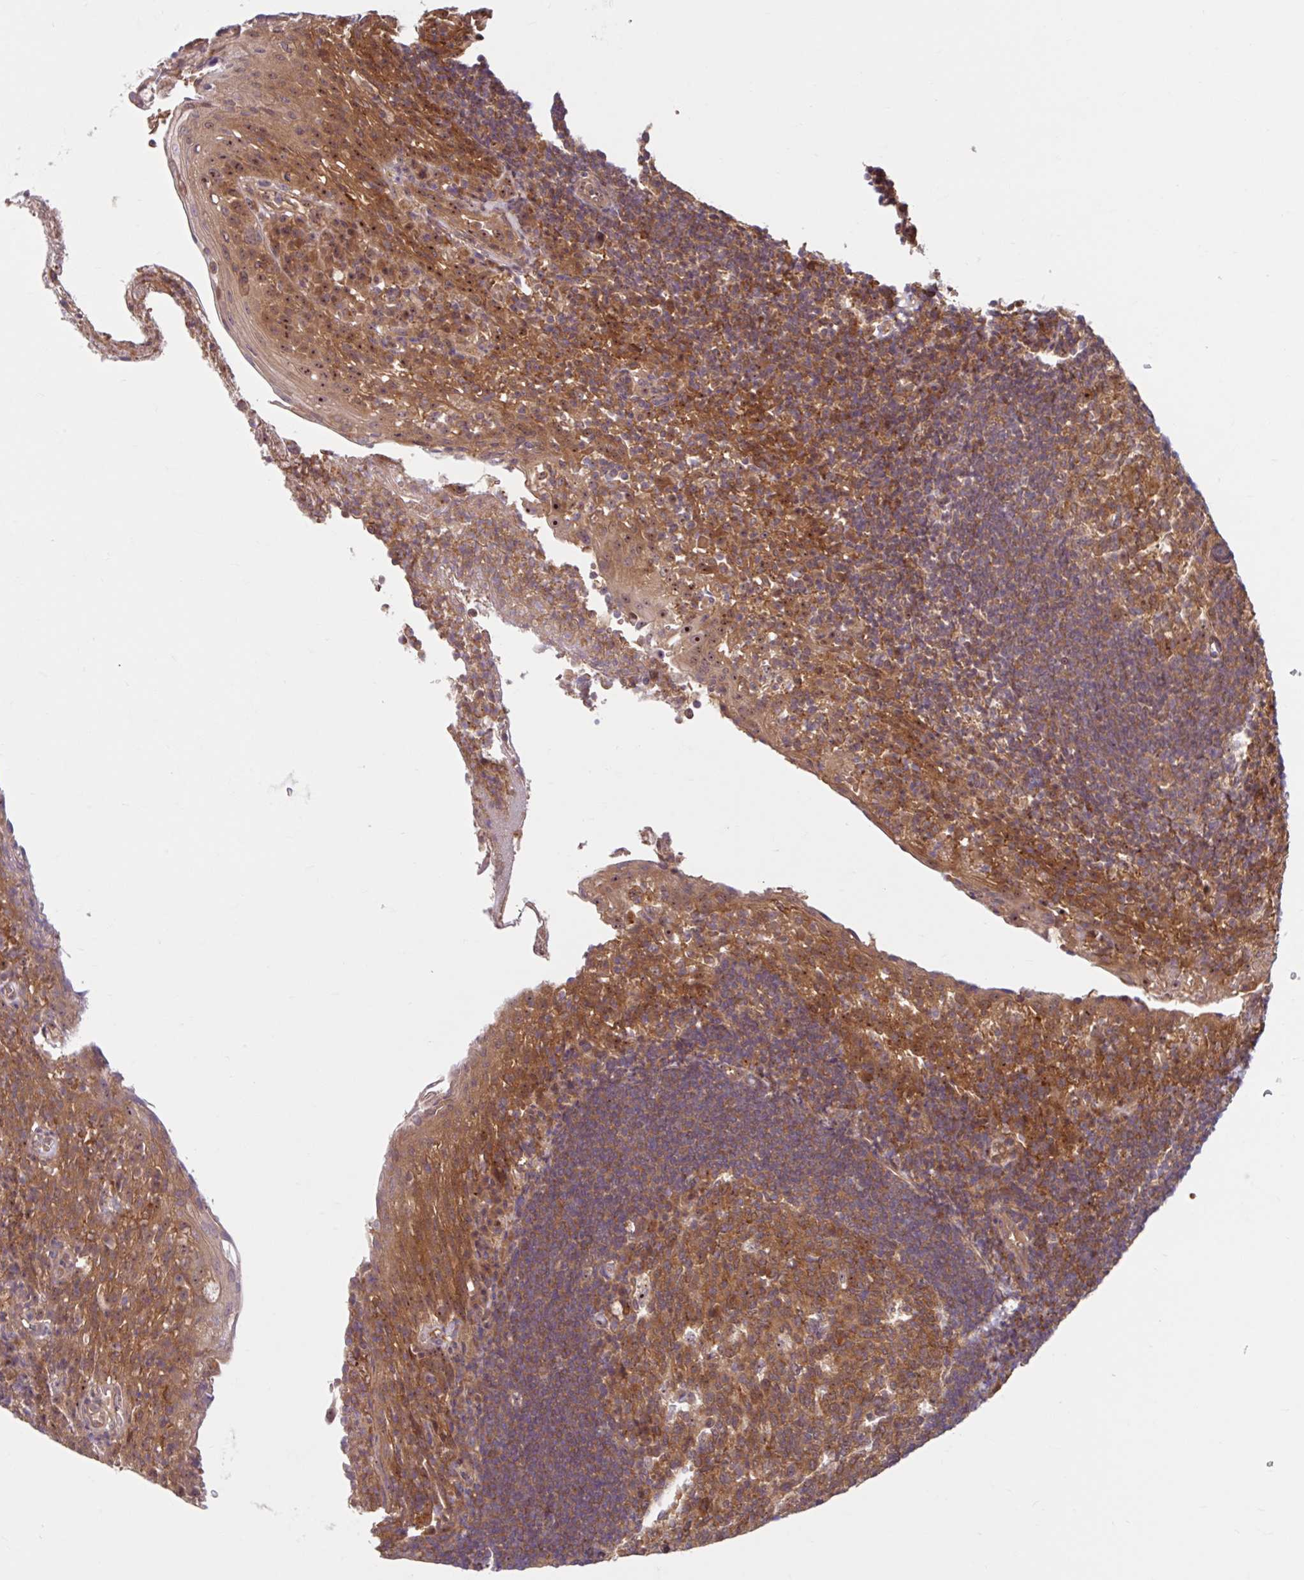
{"staining": {"intensity": "strong", "quantity": ">75%", "location": "cytoplasmic/membranous"}, "tissue": "tonsil", "cell_type": "Germinal center cells", "image_type": "normal", "snomed": [{"axis": "morphology", "description": "Normal tissue, NOS"}, {"axis": "topography", "description": "Tonsil"}], "caption": "Protein expression analysis of normal human tonsil reveals strong cytoplasmic/membranous staining in about >75% of germinal center cells. The staining was performed using DAB, with brown indicating positive protein expression. Nuclei are stained blue with hematoxylin.", "gene": "HMBS", "patient": {"sex": "female", "age": 10}}